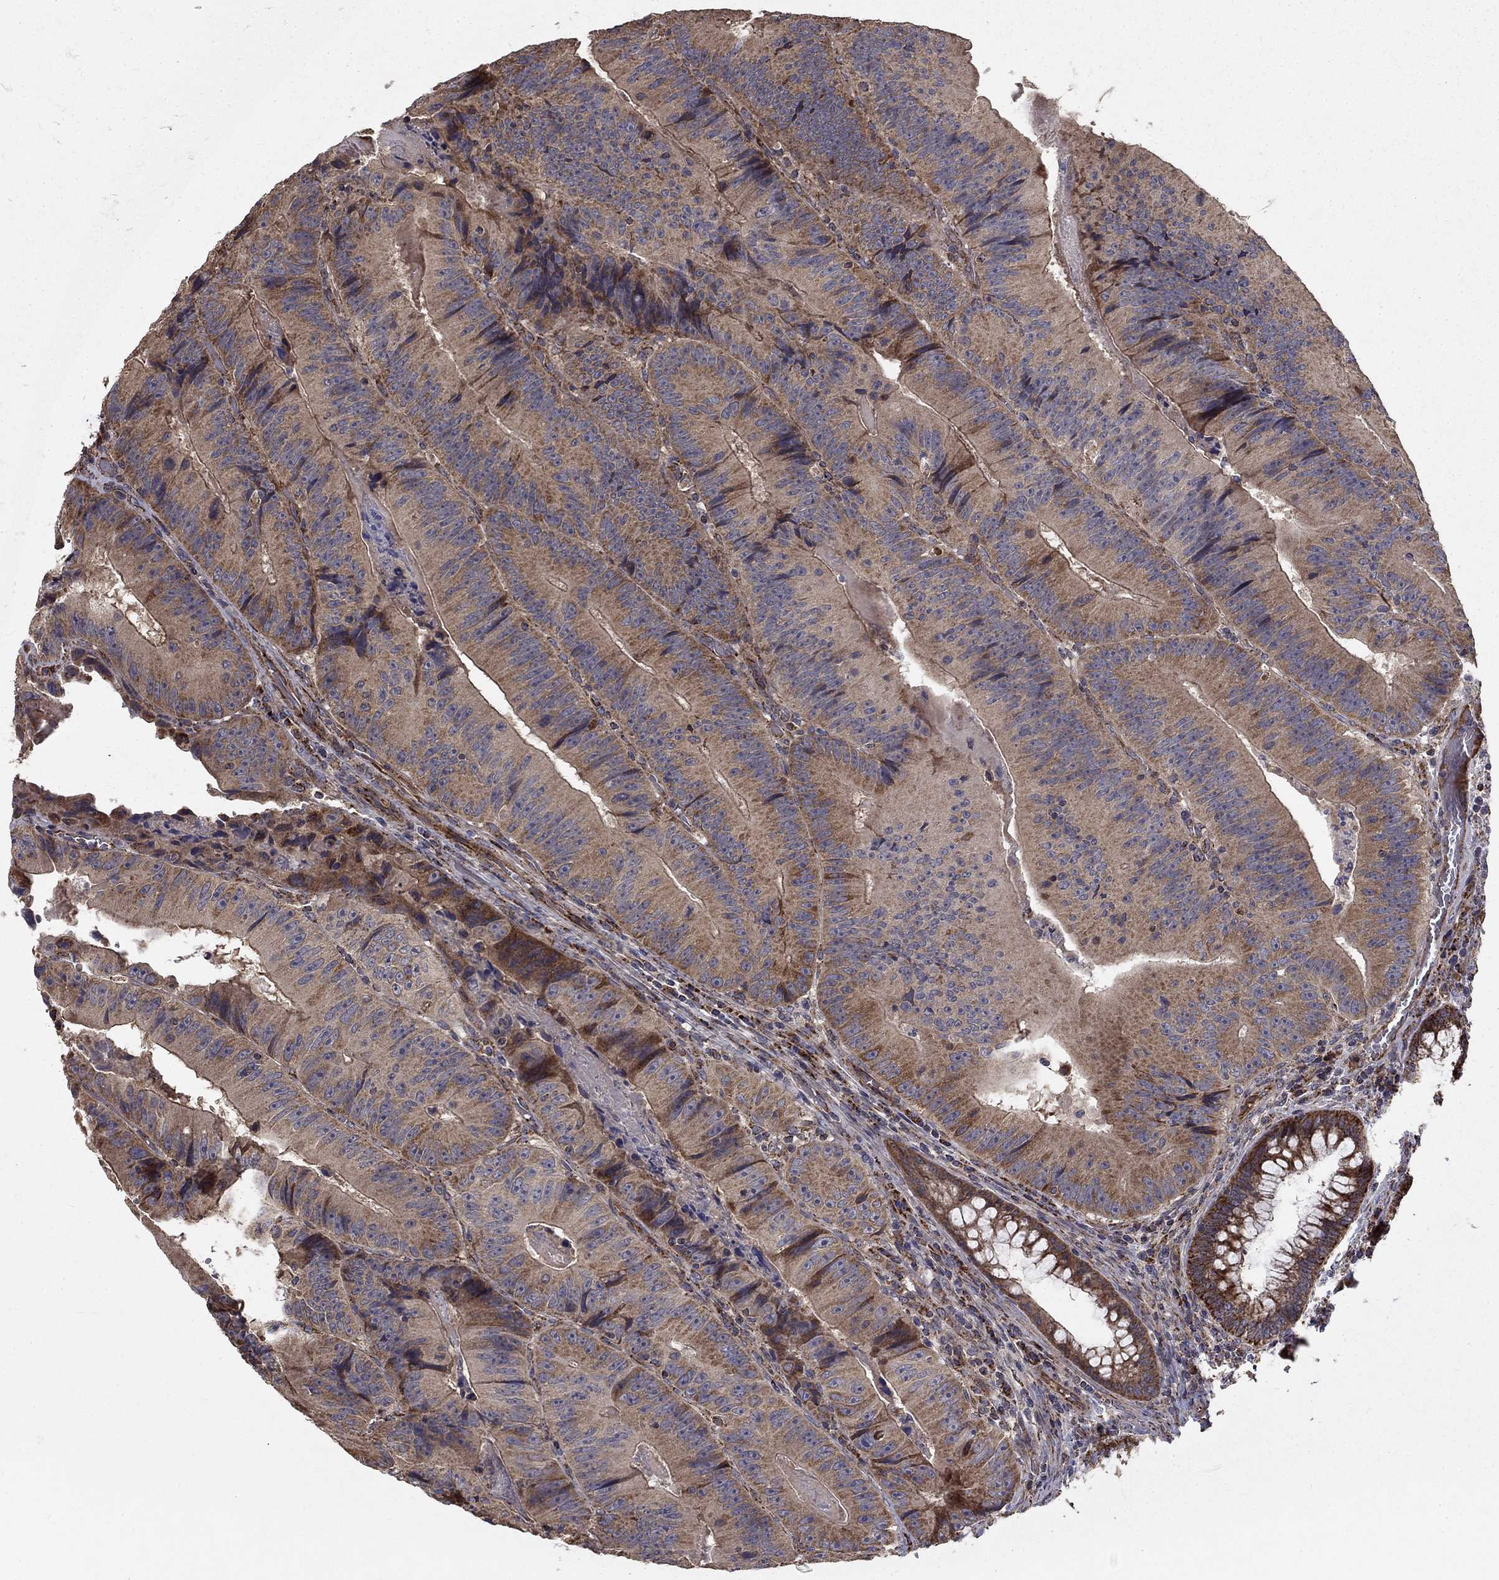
{"staining": {"intensity": "moderate", "quantity": "25%-75%", "location": "cytoplasmic/membranous"}, "tissue": "colorectal cancer", "cell_type": "Tumor cells", "image_type": "cancer", "snomed": [{"axis": "morphology", "description": "Adenocarcinoma, NOS"}, {"axis": "topography", "description": "Colon"}], "caption": "Protein expression by immunohistochemistry demonstrates moderate cytoplasmic/membranous expression in about 25%-75% of tumor cells in colorectal adenocarcinoma. The protein of interest is shown in brown color, while the nuclei are stained blue.", "gene": "NDUFS8", "patient": {"sex": "female", "age": 86}}